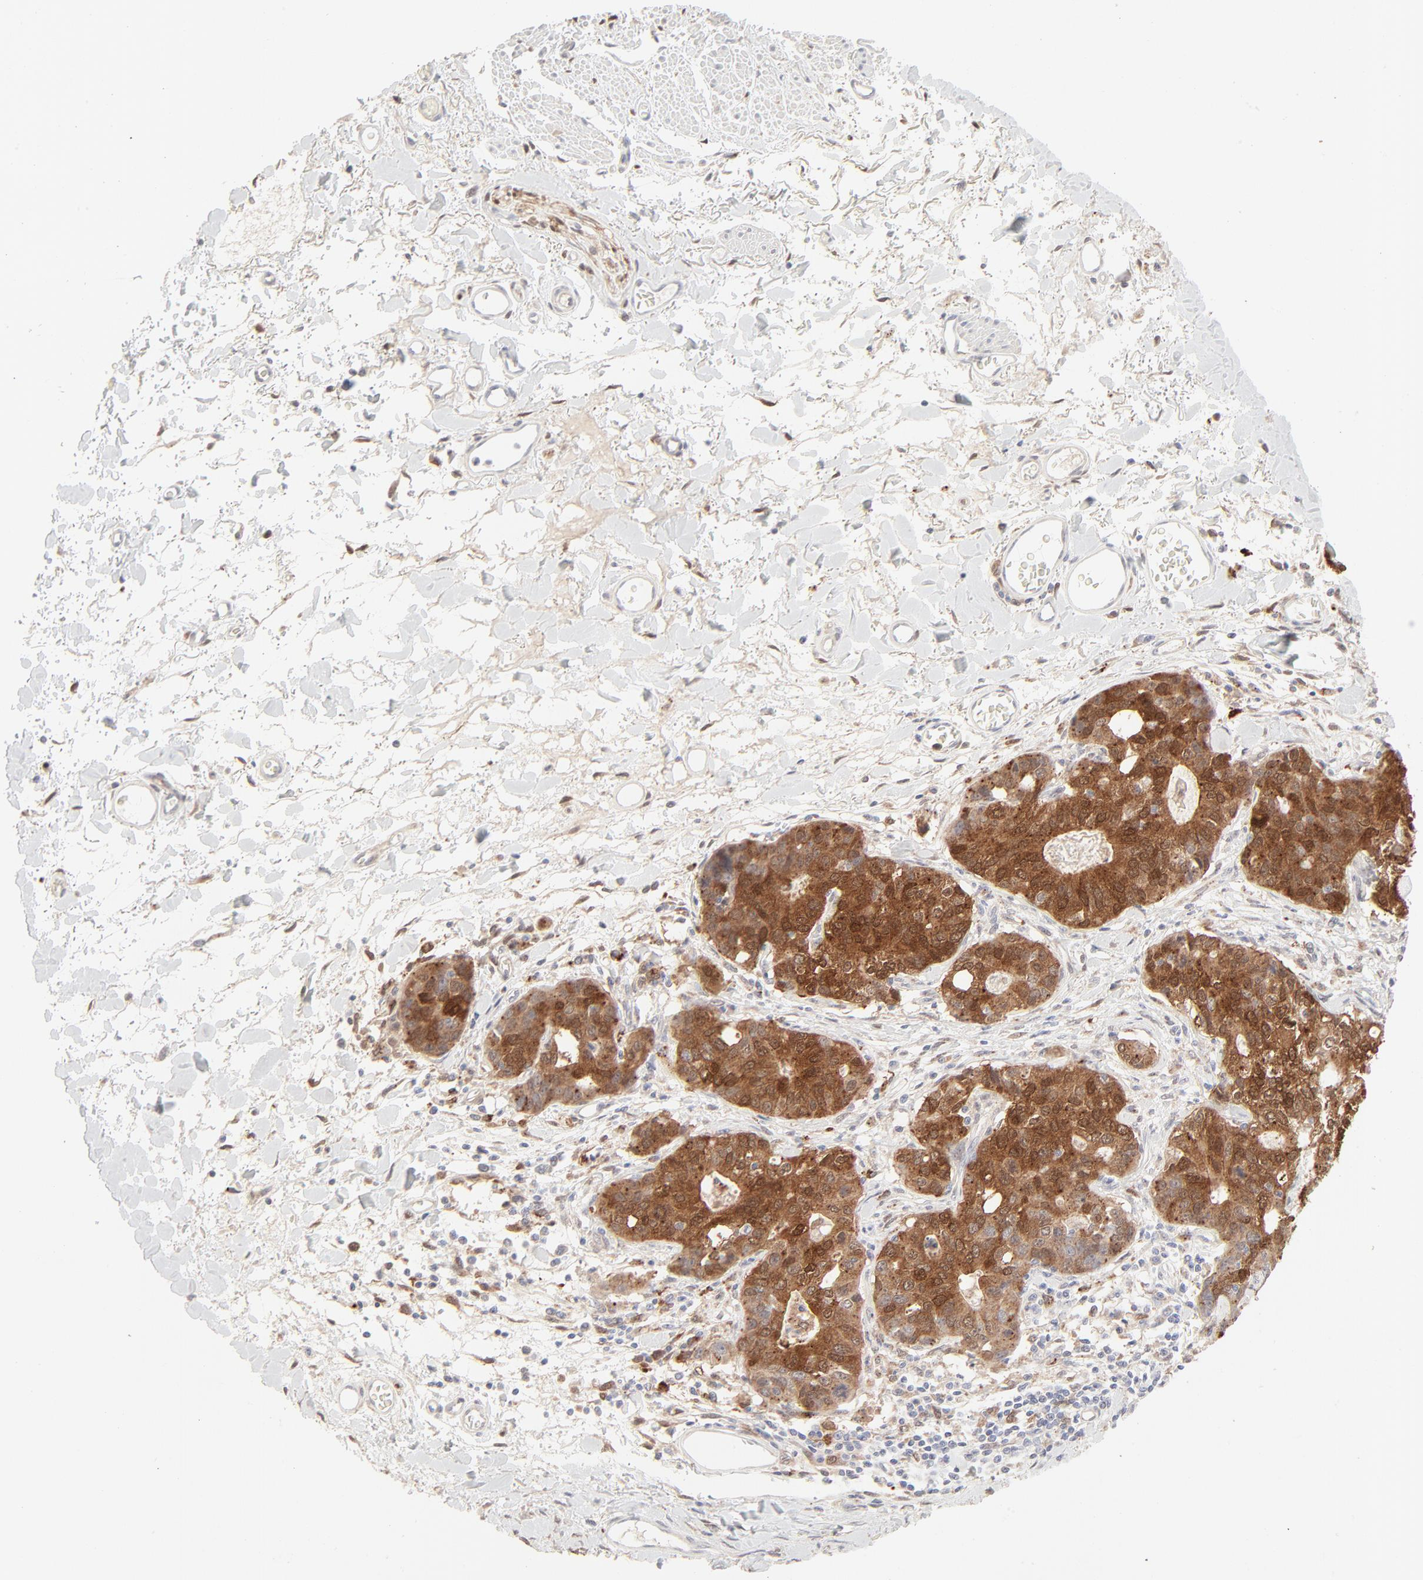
{"staining": {"intensity": "strong", "quantity": ">75%", "location": "cytoplasmic/membranous"}, "tissue": "stomach cancer", "cell_type": "Tumor cells", "image_type": "cancer", "snomed": [{"axis": "morphology", "description": "Adenocarcinoma, NOS"}, {"axis": "topography", "description": "Esophagus"}, {"axis": "topography", "description": "Stomach"}], "caption": "Immunohistochemical staining of stomach adenocarcinoma exhibits high levels of strong cytoplasmic/membranous expression in approximately >75% of tumor cells. Immunohistochemistry stains the protein of interest in brown and the nuclei are stained blue.", "gene": "LGALS2", "patient": {"sex": "male", "age": 74}}